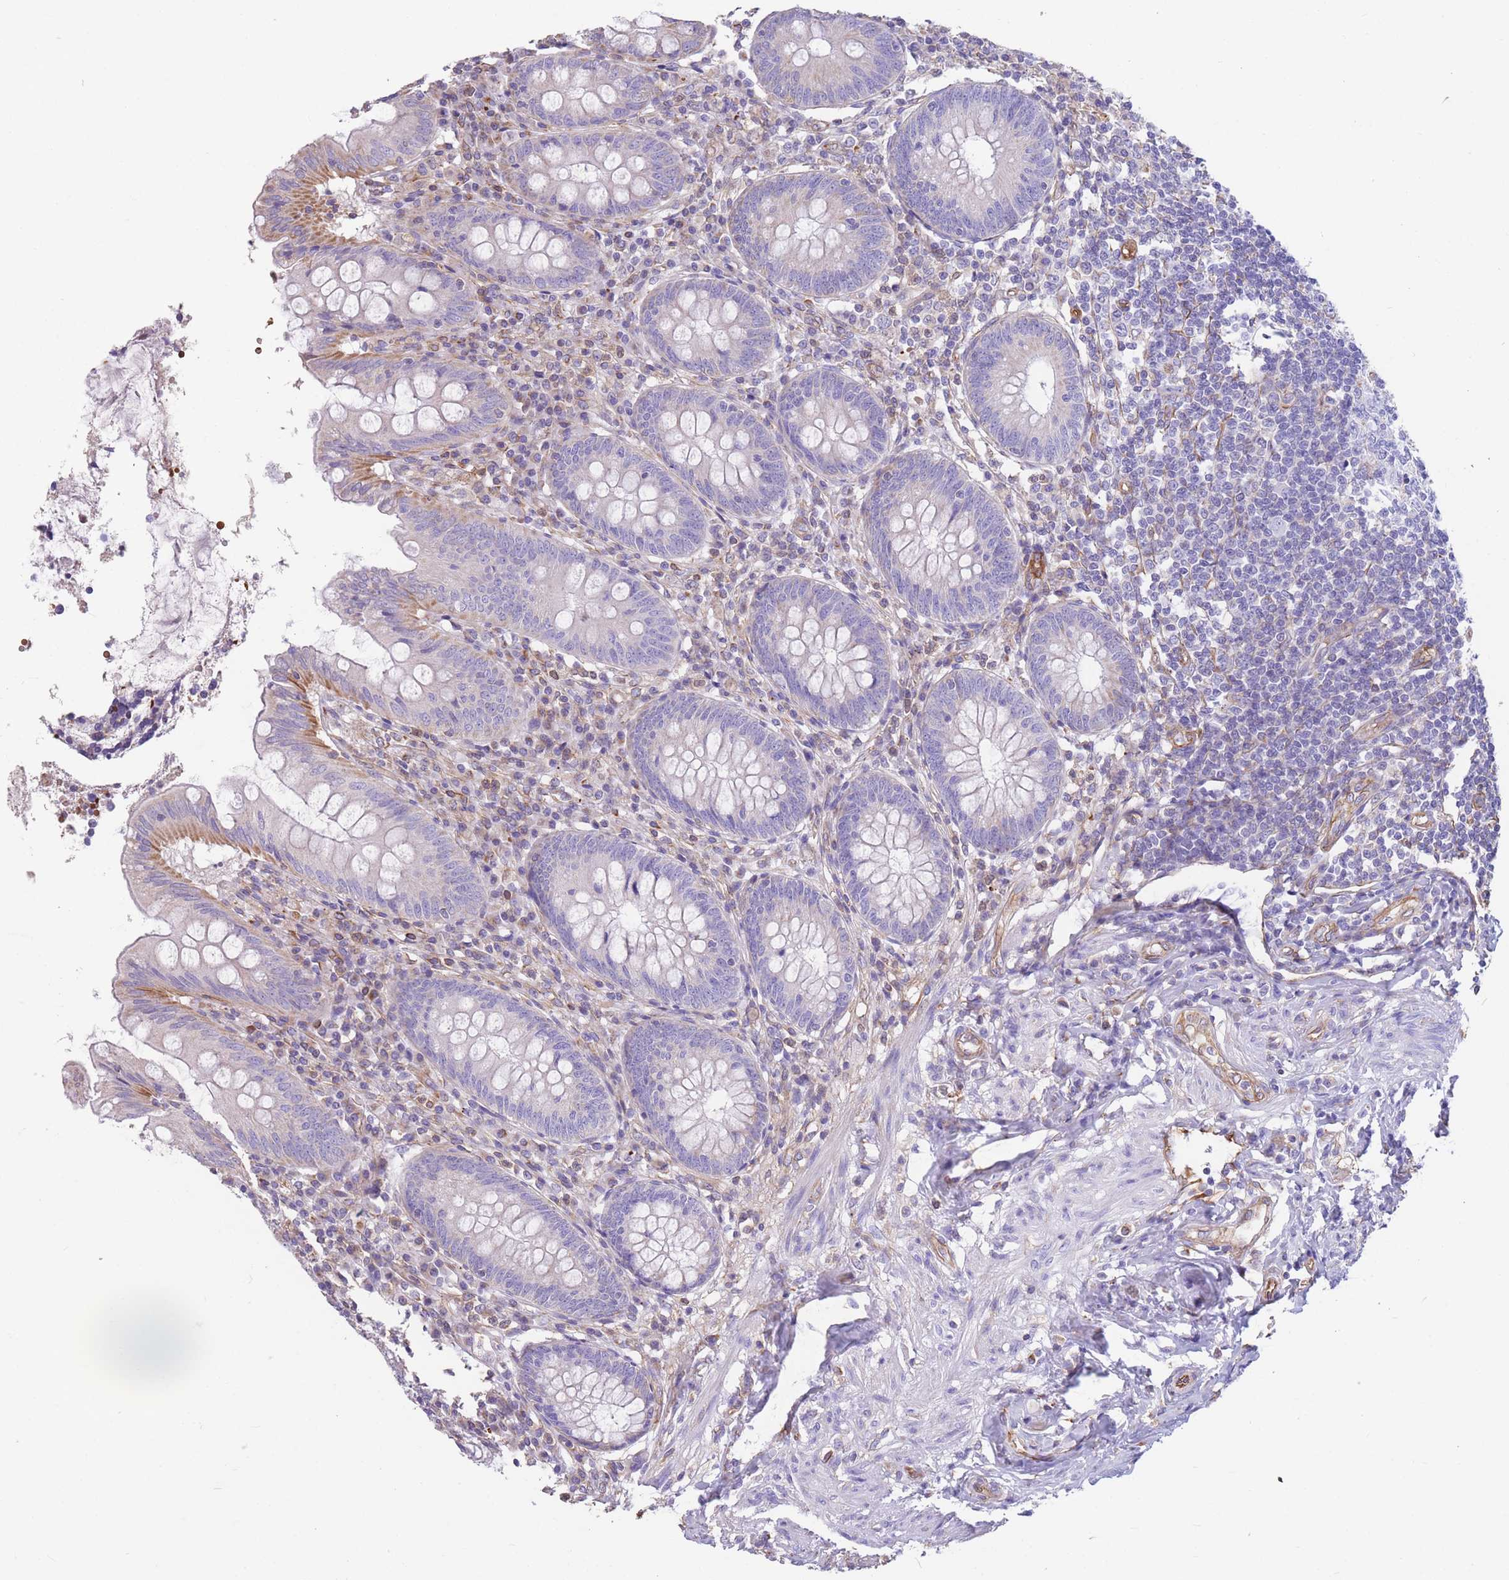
{"staining": {"intensity": "moderate", "quantity": "<25%", "location": "cytoplasmic/membranous"}, "tissue": "appendix", "cell_type": "Glandular cells", "image_type": "normal", "snomed": [{"axis": "morphology", "description": "Normal tissue, NOS"}, {"axis": "topography", "description": "Appendix"}], "caption": "A brown stain shows moderate cytoplasmic/membranous staining of a protein in glandular cells of benign appendix. The staining is performed using DAB (3,3'-diaminobenzidine) brown chromogen to label protein expression. The nuclei are counter-stained blue using hematoxylin.", "gene": "ANKRD53", "patient": {"sex": "female", "age": 54}}